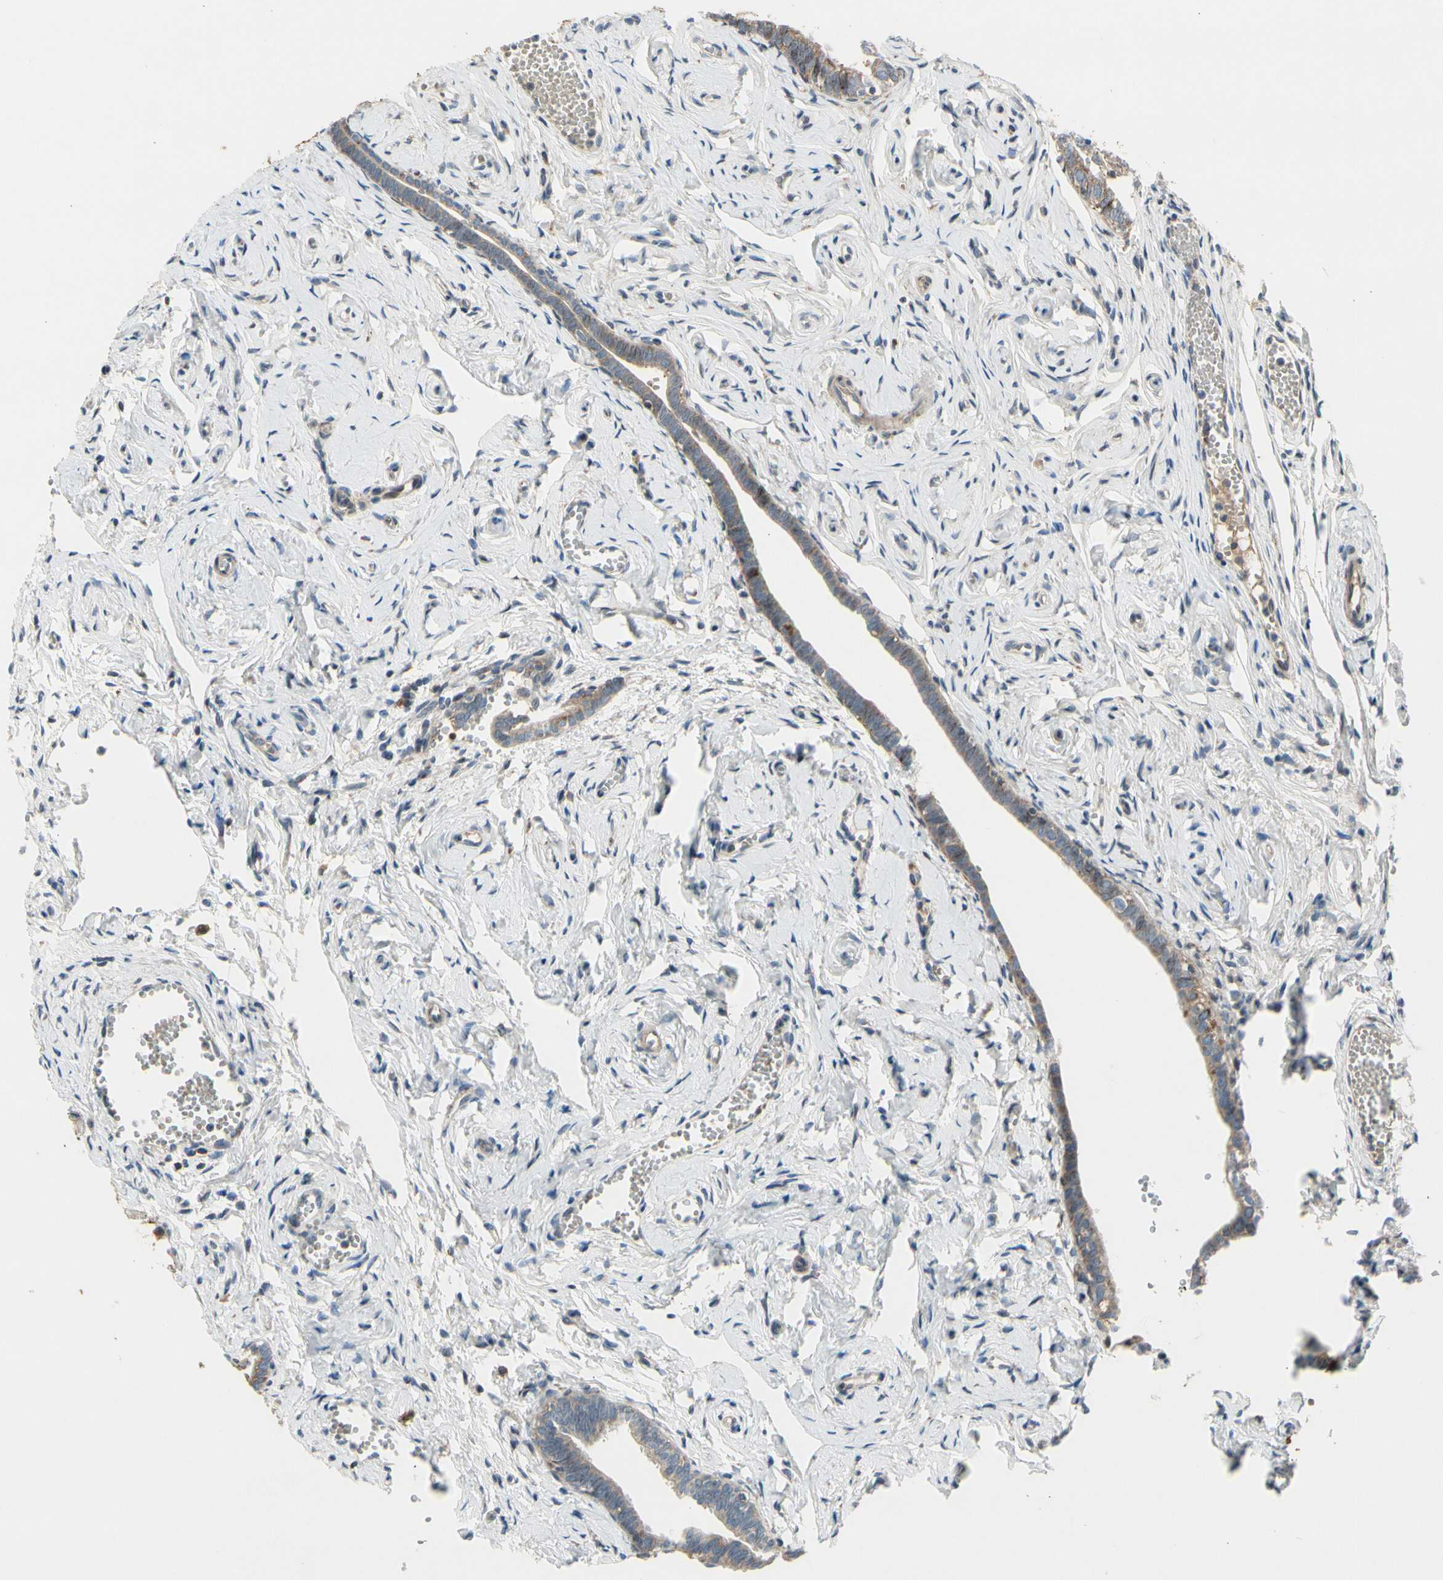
{"staining": {"intensity": "weak", "quantity": ">75%", "location": "cytoplasmic/membranous"}, "tissue": "fallopian tube", "cell_type": "Glandular cells", "image_type": "normal", "snomed": [{"axis": "morphology", "description": "Normal tissue, NOS"}, {"axis": "topography", "description": "Fallopian tube"}], "caption": "IHC (DAB (3,3'-diaminobenzidine)) staining of benign human fallopian tube exhibits weak cytoplasmic/membranous protein expression in about >75% of glandular cells.", "gene": "NPHP3", "patient": {"sex": "female", "age": 71}}